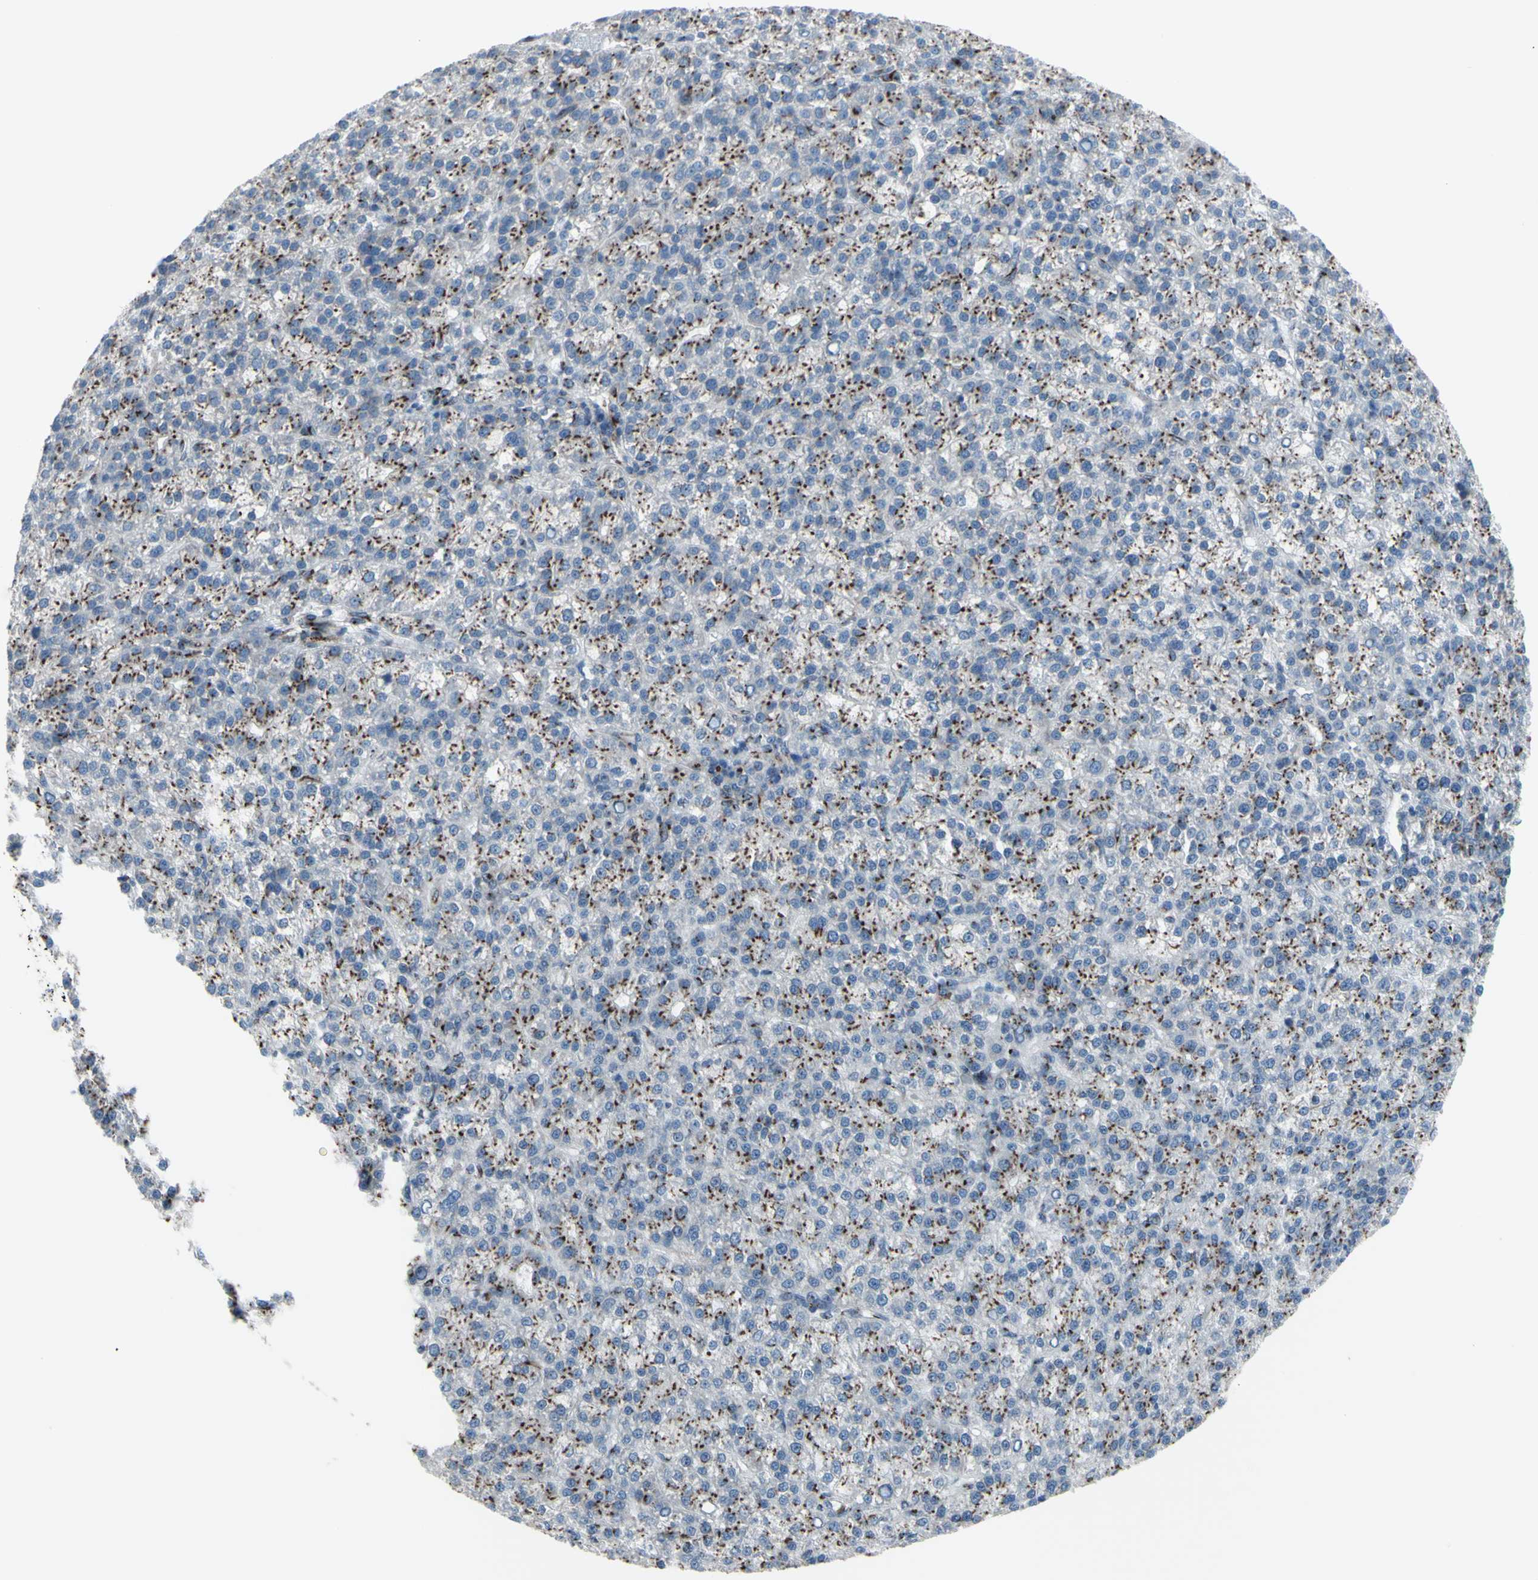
{"staining": {"intensity": "strong", "quantity": "25%-75%", "location": "cytoplasmic/membranous"}, "tissue": "liver cancer", "cell_type": "Tumor cells", "image_type": "cancer", "snomed": [{"axis": "morphology", "description": "Carcinoma, Hepatocellular, NOS"}, {"axis": "topography", "description": "Liver"}], "caption": "IHC of human liver hepatocellular carcinoma displays high levels of strong cytoplasmic/membranous staining in about 25%-75% of tumor cells.", "gene": "GLG1", "patient": {"sex": "female", "age": 58}}